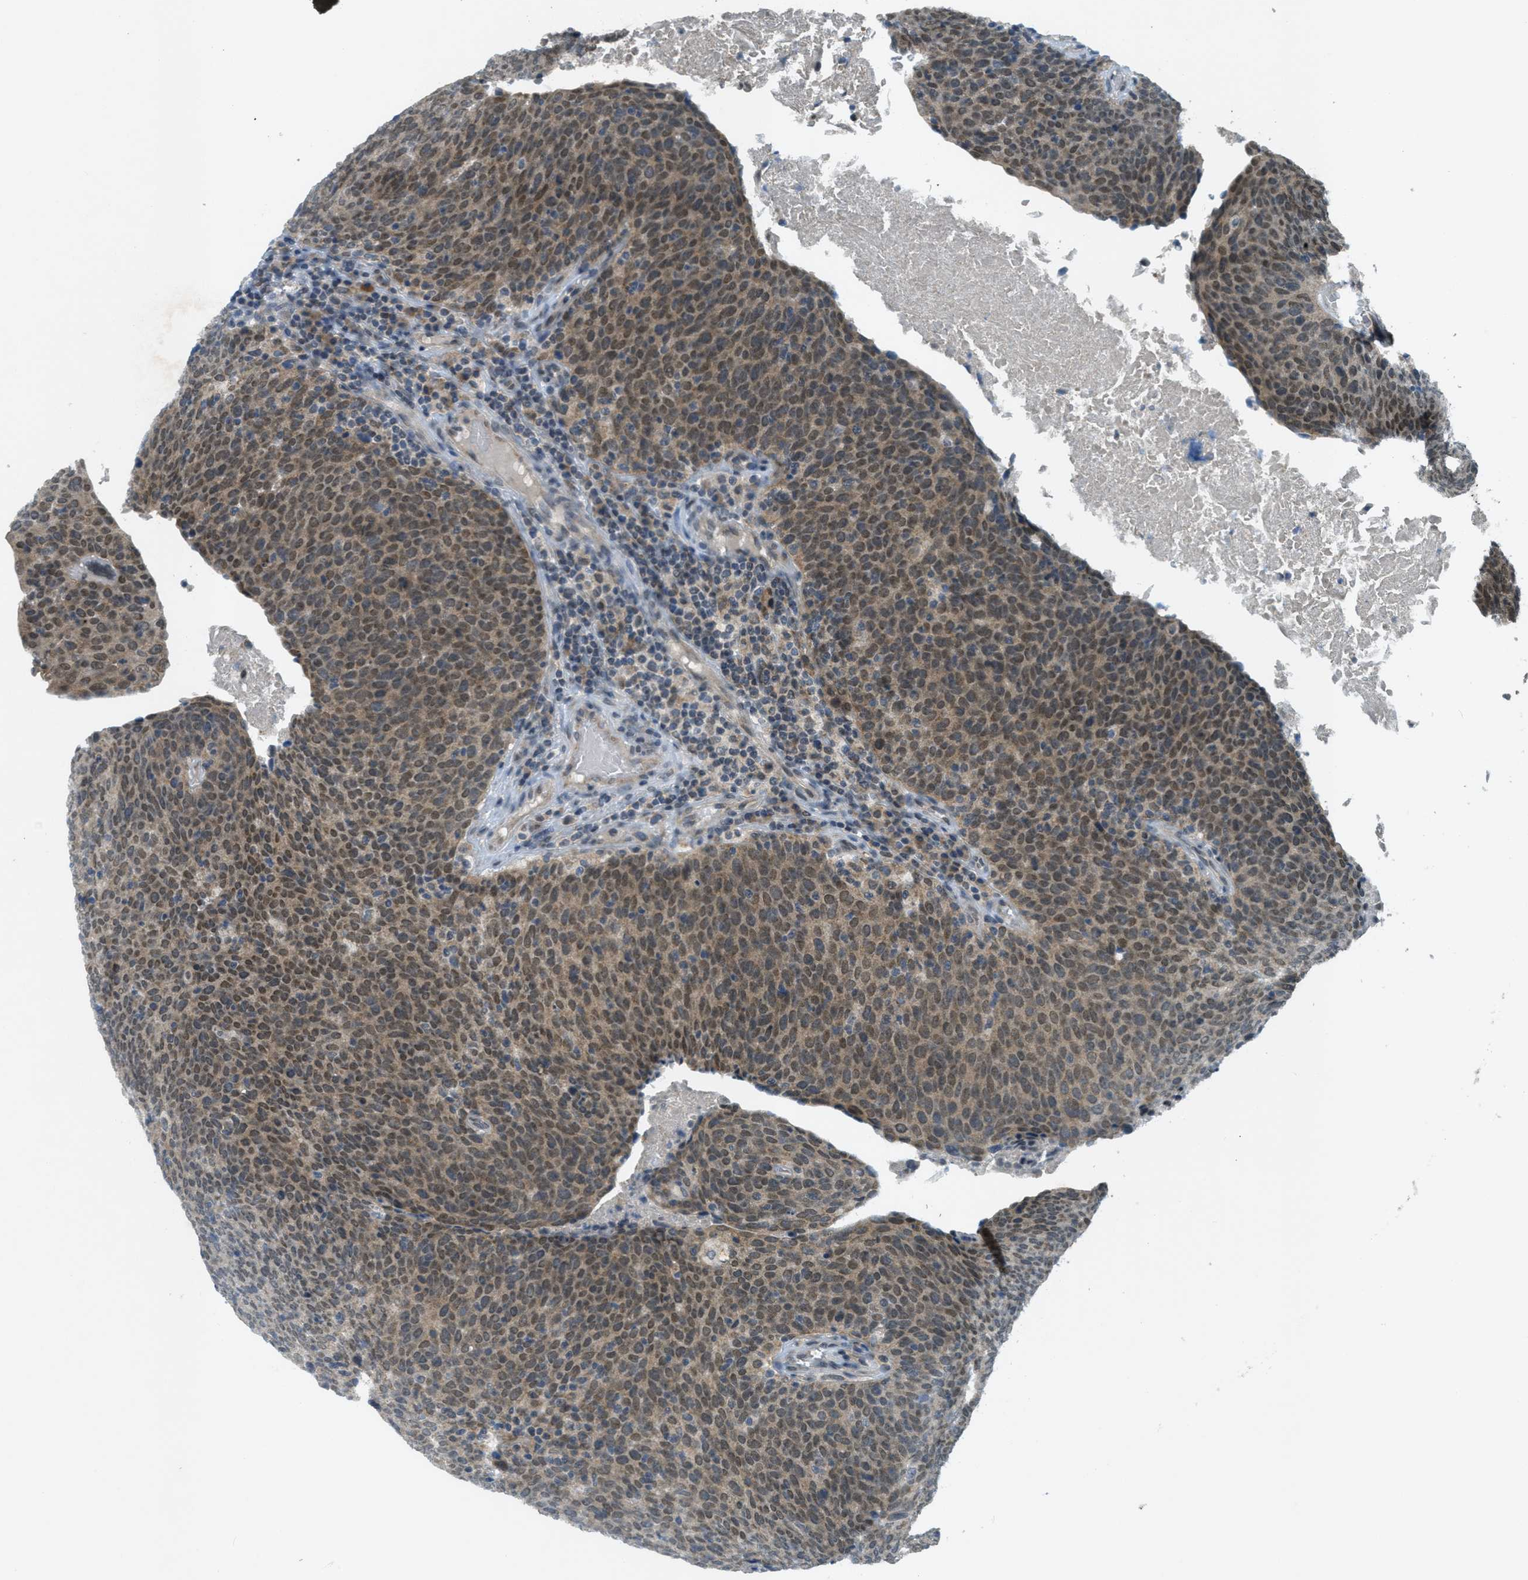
{"staining": {"intensity": "moderate", "quantity": ">75%", "location": "cytoplasmic/membranous,nuclear"}, "tissue": "head and neck cancer", "cell_type": "Tumor cells", "image_type": "cancer", "snomed": [{"axis": "morphology", "description": "Squamous cell carcinoma, NOS"}, {"axis": "morphology", "description": "Squamous cell carcinoma, metastatic, NOS"}, {"axis": "topography", "description": "Lymph node"}, {"axis": "topography", "description": "Head-Neck"}], "caption": "Head and neck cancer (metastatic squamous cell carcinoma) stained with immunohistochemistry (IHC) displays moderate cytoplasmic/membranous and nuclear expression in about >75% of tumor cells.", "gene": "TCF20", "patient": {"sex": "male", "age": 62}}